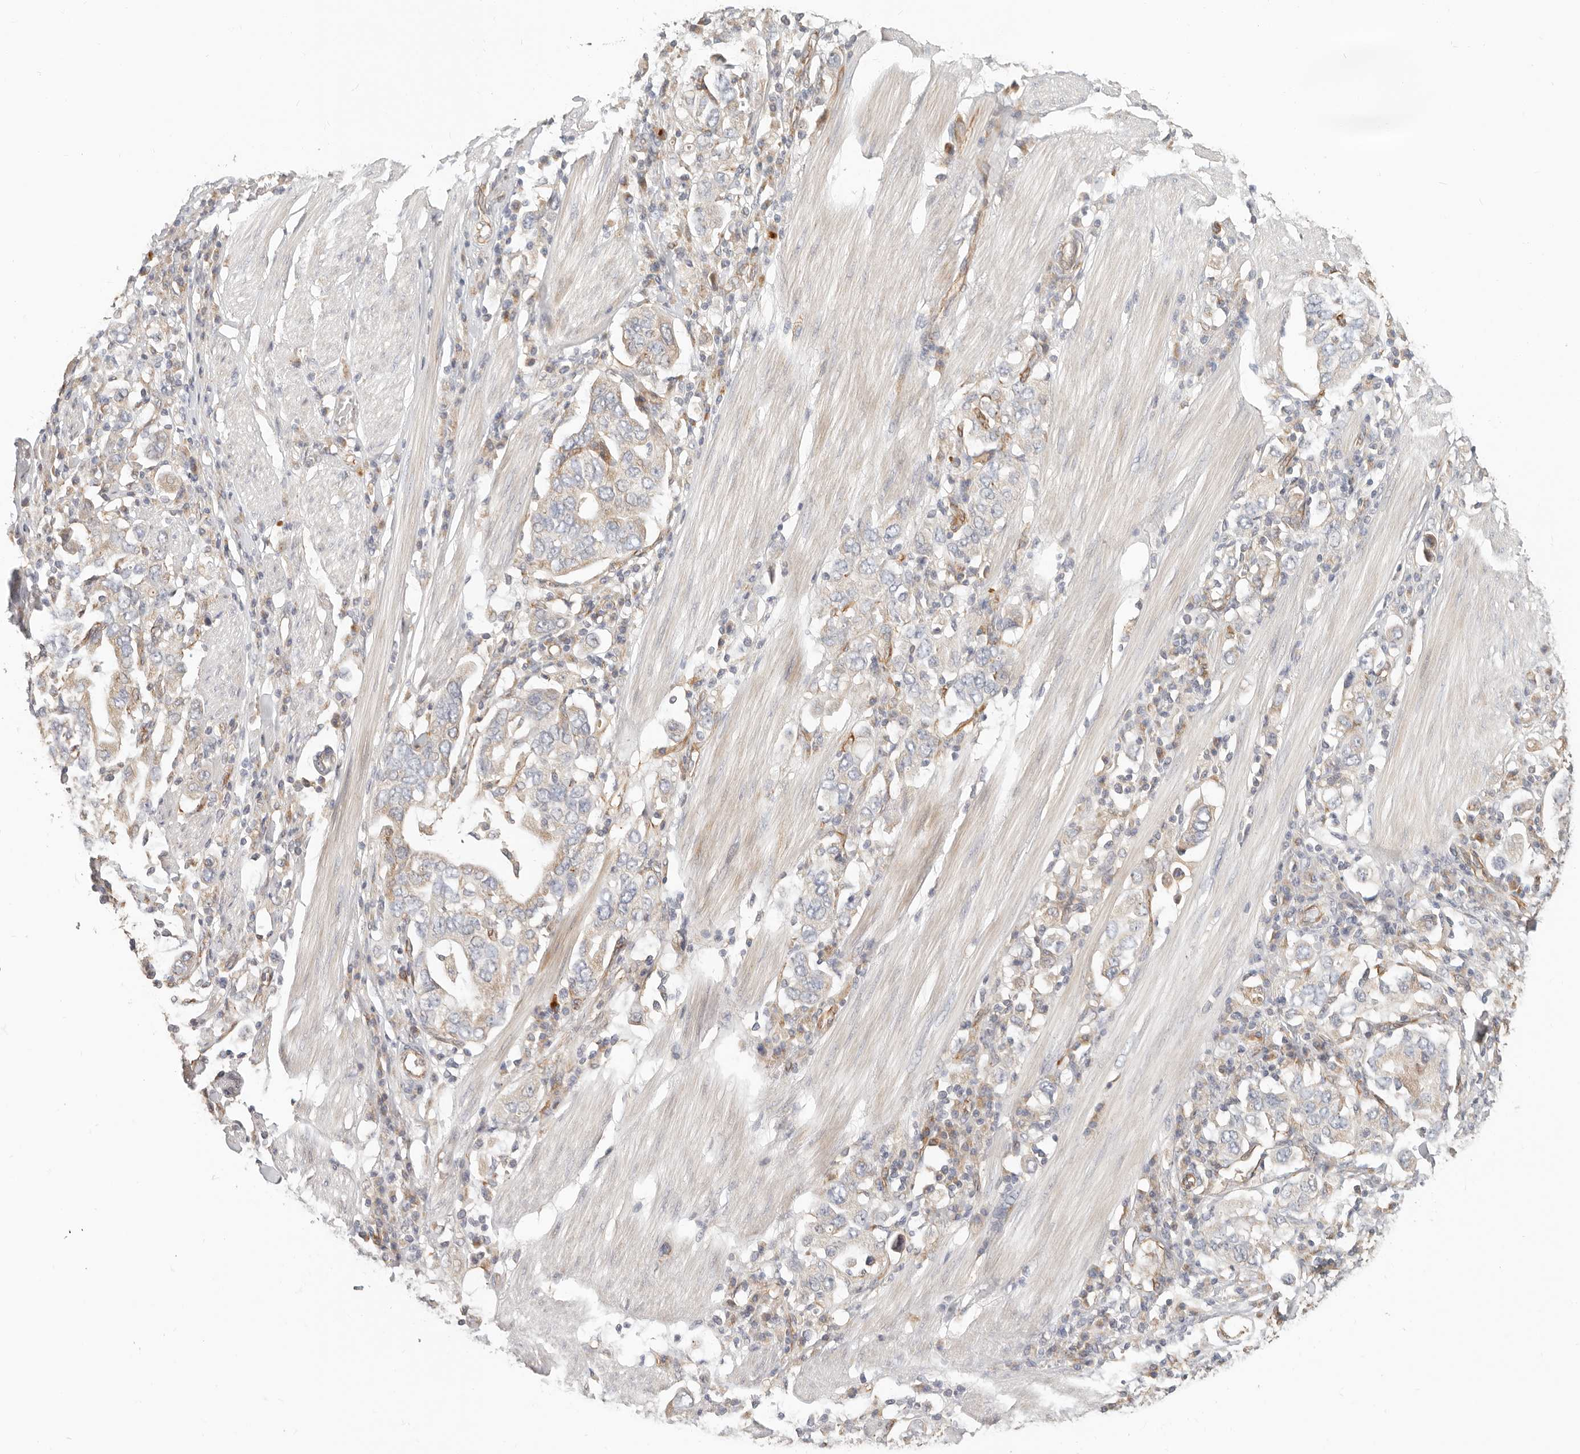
{"staining": {"intensity": "negative", "quantity": "none", "location": "none"}, "tissue": "stomach cancer", "cell_type": "Tumor cells", "image_type": "cancer", "snomed": [{"axis": "morphology", "description": "Adenocarcinoma, NOS"}, {"axis": "topography", "description": "Stomach, upper"}], "caption": "Image shows no protein staining in tumor cells of stomach adenocarcinoma tissue.", "gene": "SPRING1", "patient": {"sex": "male", "age": 62}}